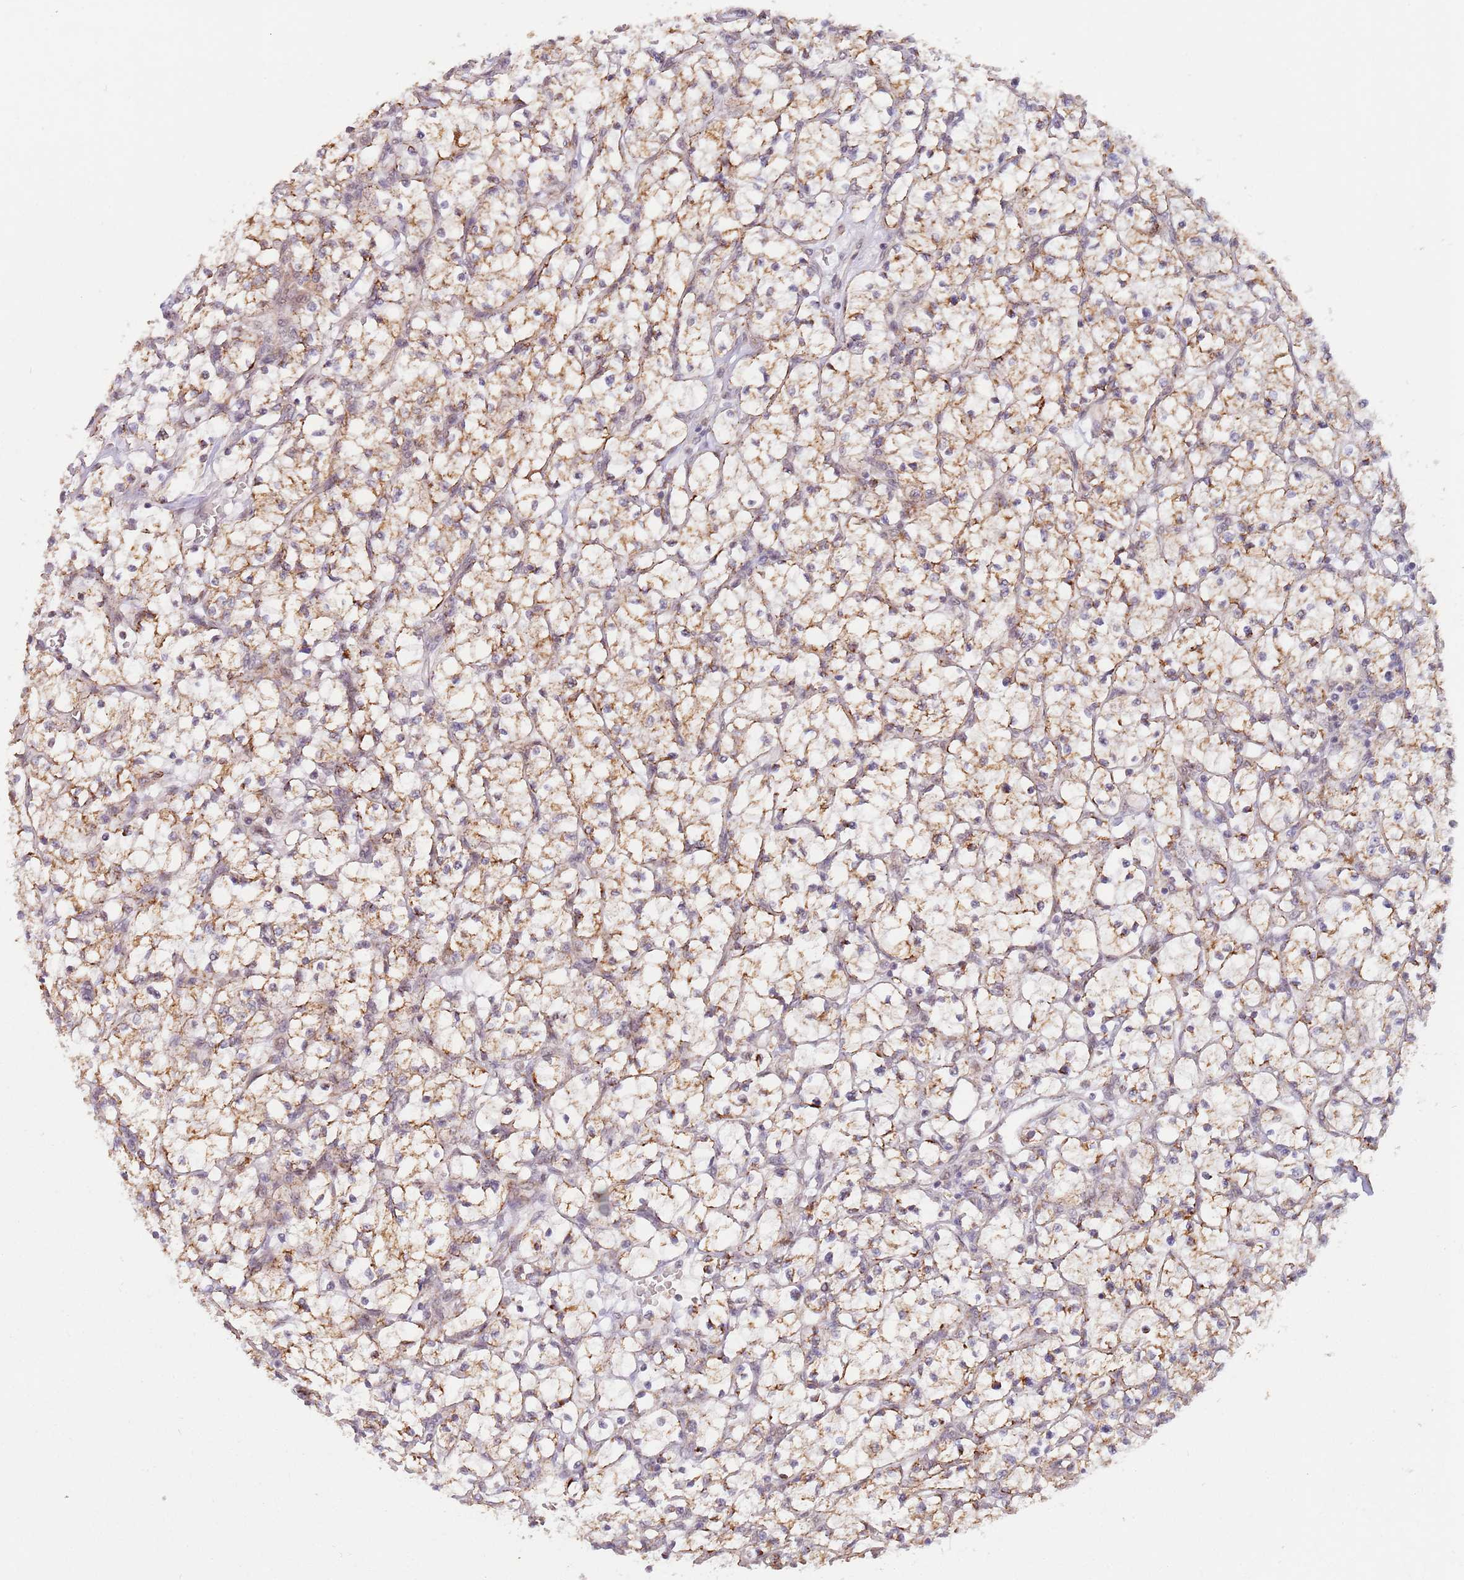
{"staining": {"intensity": "moderate", "quantity": ">75%", "location": "cytoplasmic/membranous"}, "tissue": "renal cancer", "cell_type": "Tumor cells", "image_type": "cancer", "snomed": [{"axis": "morphology", "description": "Adenocarcinoma, NOS"}, {"axis": "topography", "description": "Kidney"}], "caption": "Tumor cells show medium levels of moderate cytoplasmic/membranous staining in approximately >75% of cells in human adenocarcinoma (renal).", "gene": "UQCC3", "patient": {"sex": "female", "age": 64}}